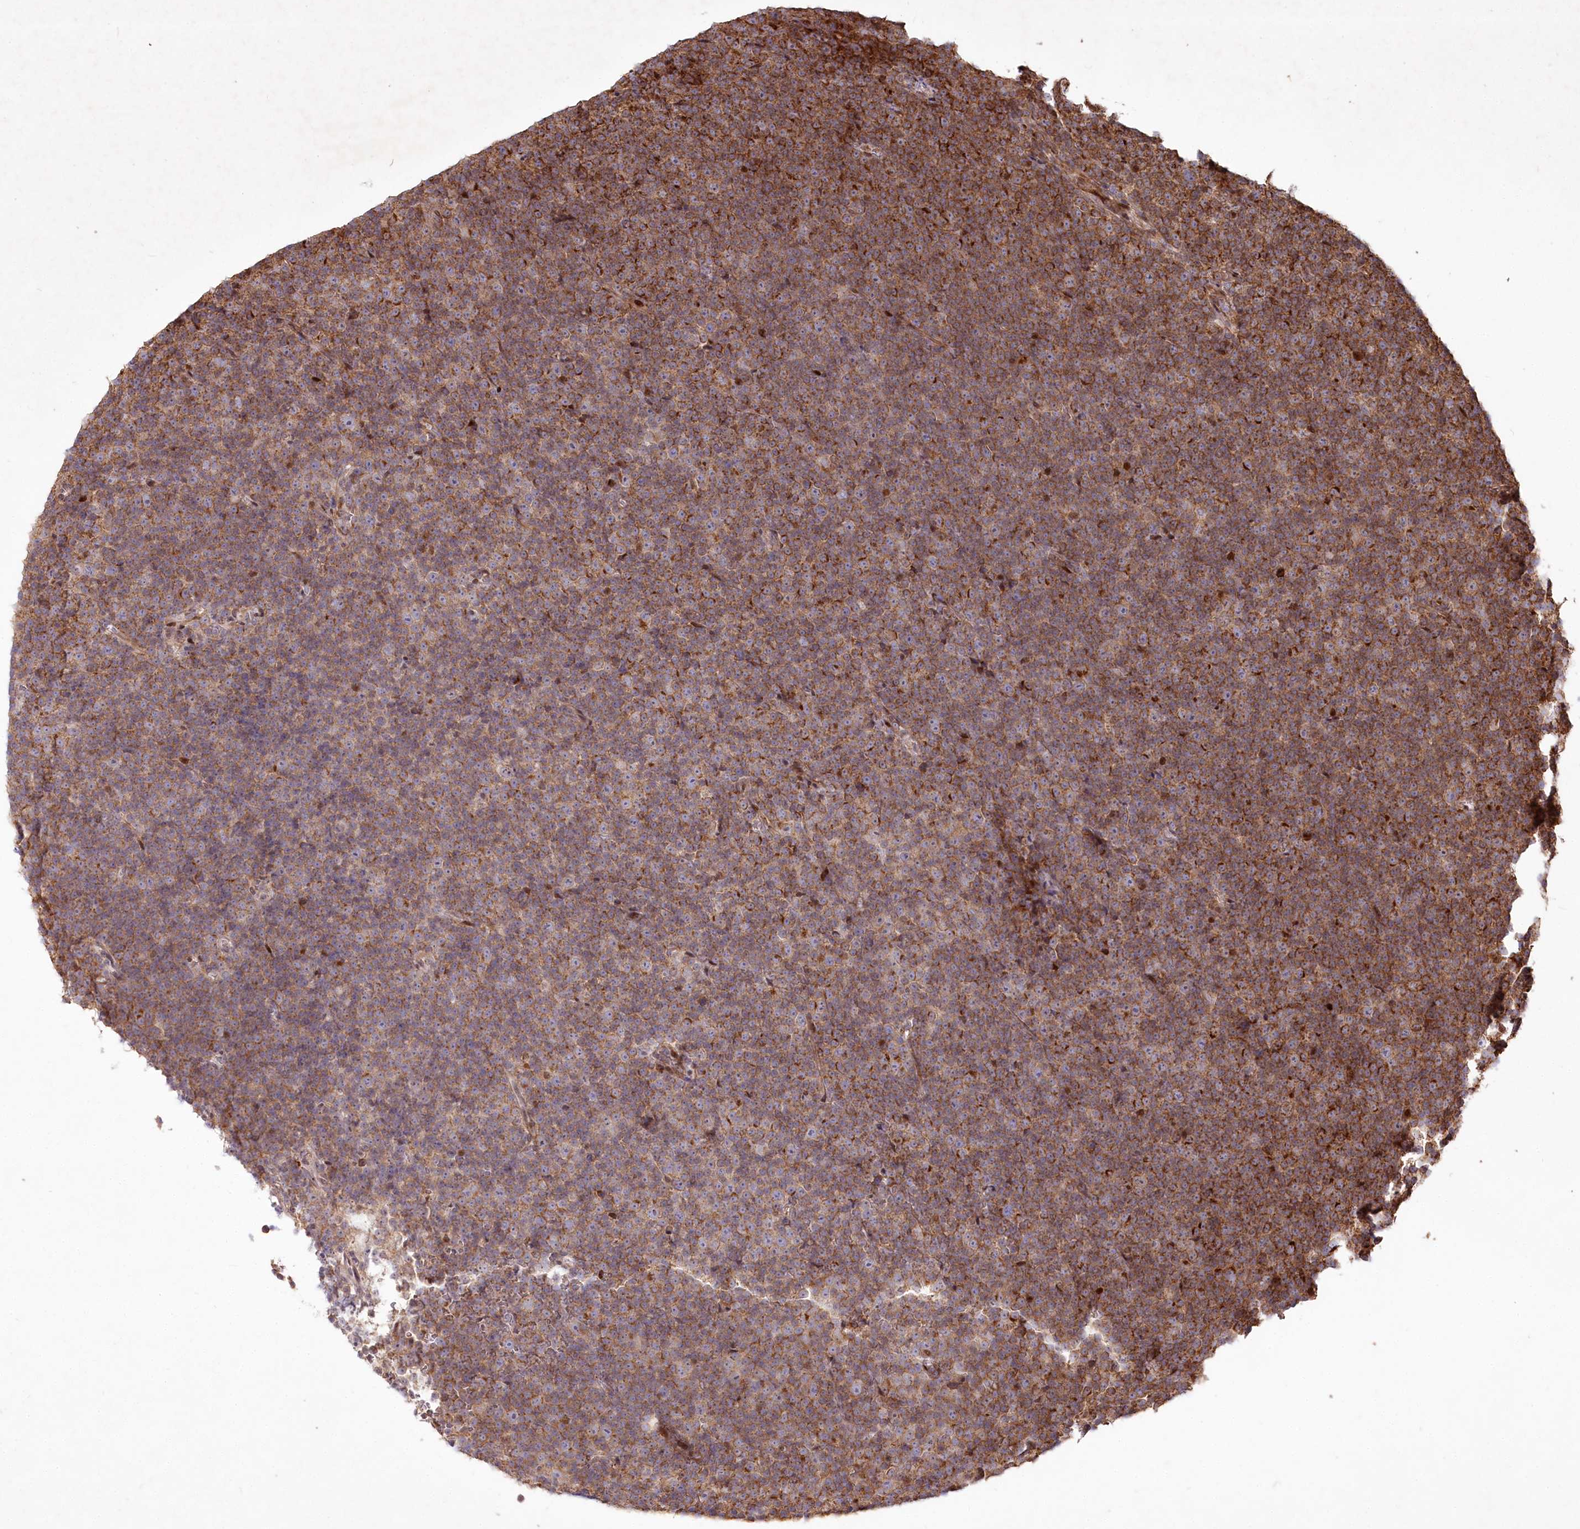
{"staining": {"intensity": "moderate", "quantity": "25%-75%", "location": "cytoplasmic/membranous"}, "tissue": "lymphoma", "cell_type": "Tumor cells", "image_type": "cancer", "snomed": [{"axis": "morphology", "description": "Malignant lymphoma, non-Hodgkin's type, Low grade"}, {"axis": "topography", "description": "Lymph node"}], "caption": "Immunohistochemical staining of malignant lymphoma, non-Hodgkin's type (low-grade) displays medium levels of moderate cytoplasmic/membranous expression in about 25%-75% of tumor cells. Using DAB (brown) and hematoxylin (blue) stains, captured at high magnification using brightfield microscopy.", "gene": "PSTK", "patient": {"sex": "female", "age": 67}}